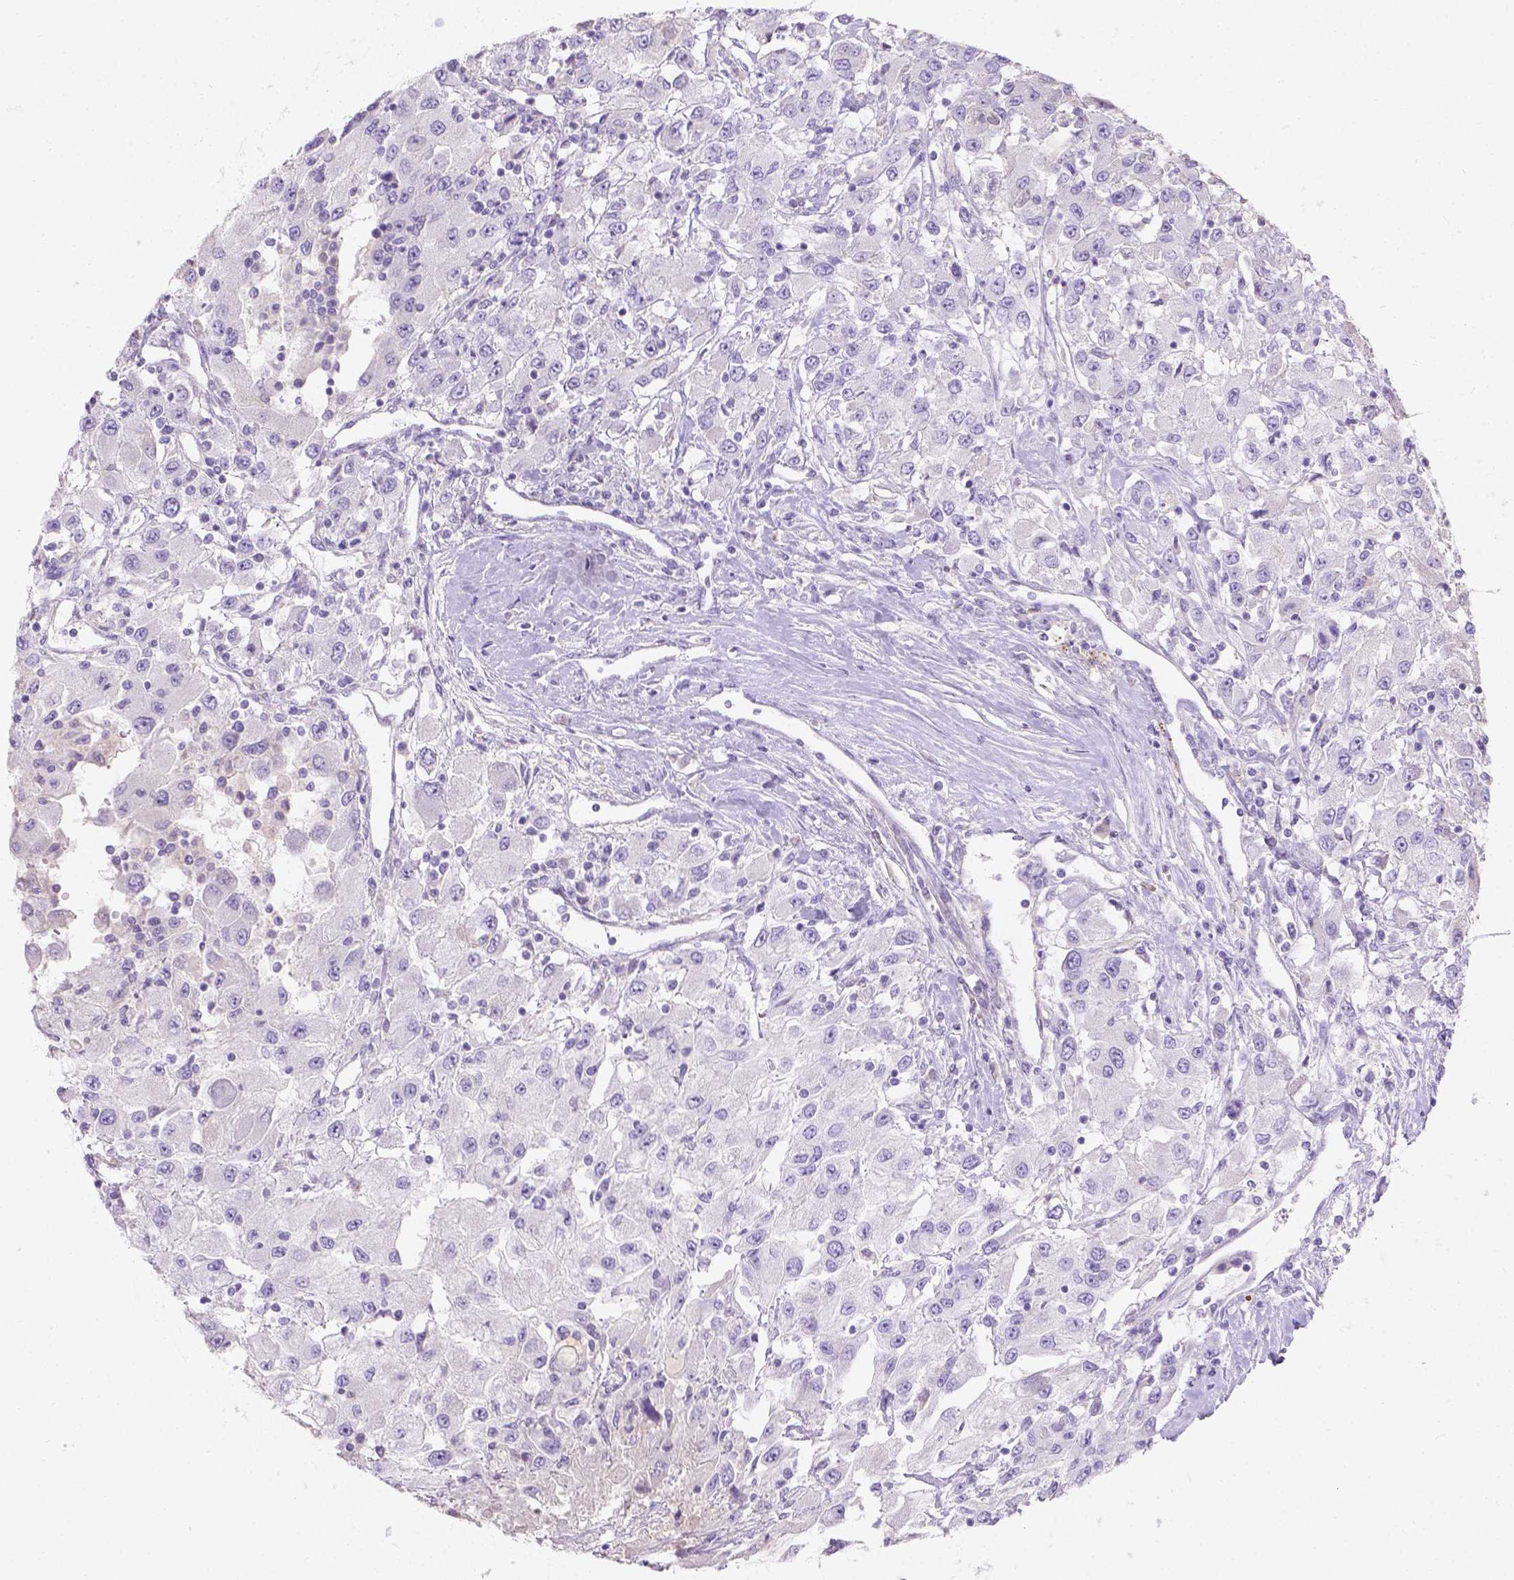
{"staining": {"intensity": "negative", "quantity": "none", "location": "none"}, "tissue": "renal cancer", "cell_type": "Tumor cells", "image_type": "cancer", "snomed": [{"axis": "morphology", "description": "Adenocarcinoma, NOS"}, {"axis": "topography", "description": "Kidney"}], "caption": "Tumor cells show no significant positivity in renal cancer (adenocarcinoma).", "gene": "GAL3ST2", "patient": {"sex": "female", "age": 67}}